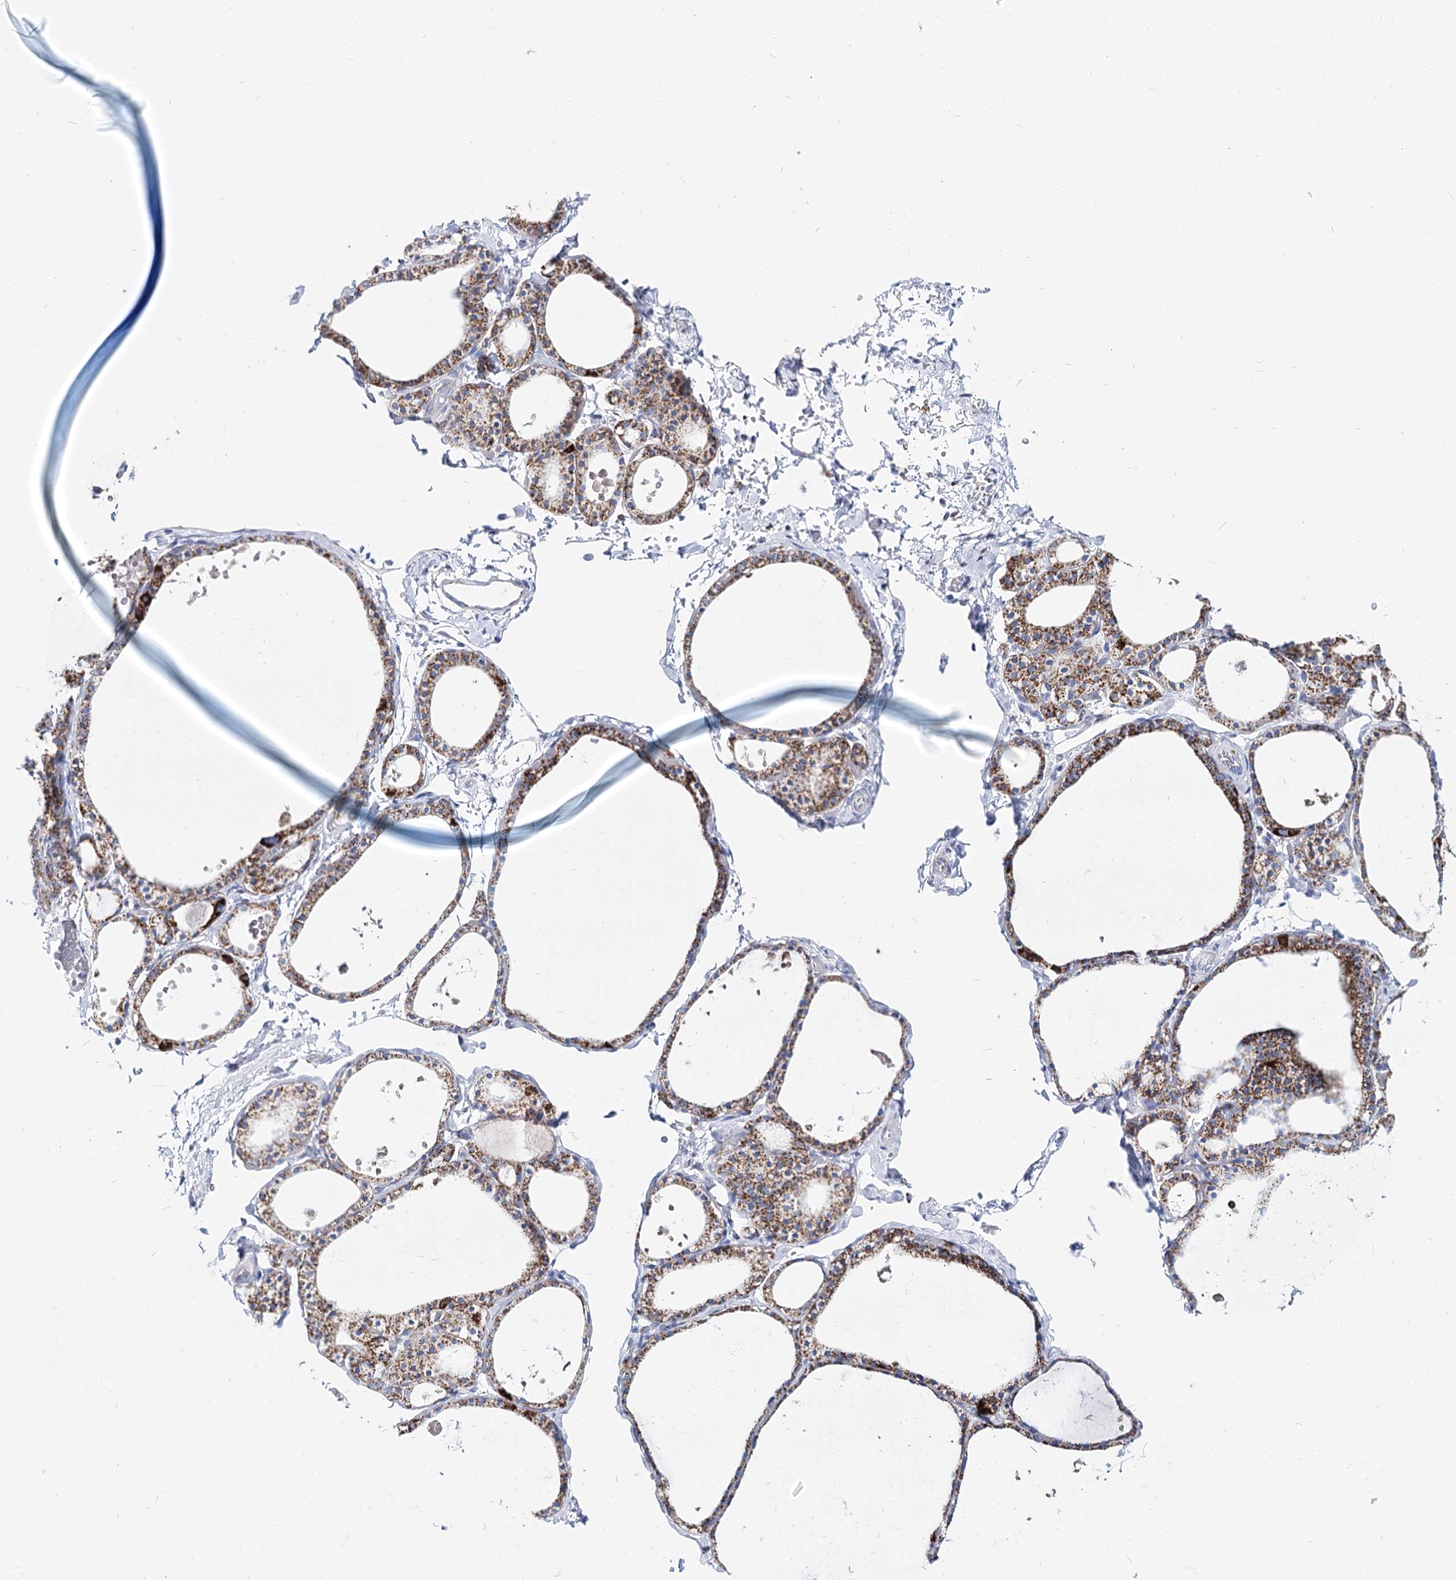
{"staining": {"intensity": "strong", "quantity": "25%-75%", "location": "cytoplasmic/membranous"}, "tissue": "thyroid gland", "cell_type": "Glandular cells", "image_type": "normal", "snomed": [{"axis": "morphology", "description": "Normal tissue, NOS"}, {"axis": "topography", "description": "Thyroid gland"}], "caption": "Immunohistochemistry (IHC) (DAB (3,3'-diaminobenzidine)) staining of unremarkable thyroid gland reveals strong cytoplasmic/membranous protein staining in approximately 25%-75% of glandular cells. Nuclei are stained in blue.", "gene": "MCCC2", "patient": {"sex": "male", "age": 56}}